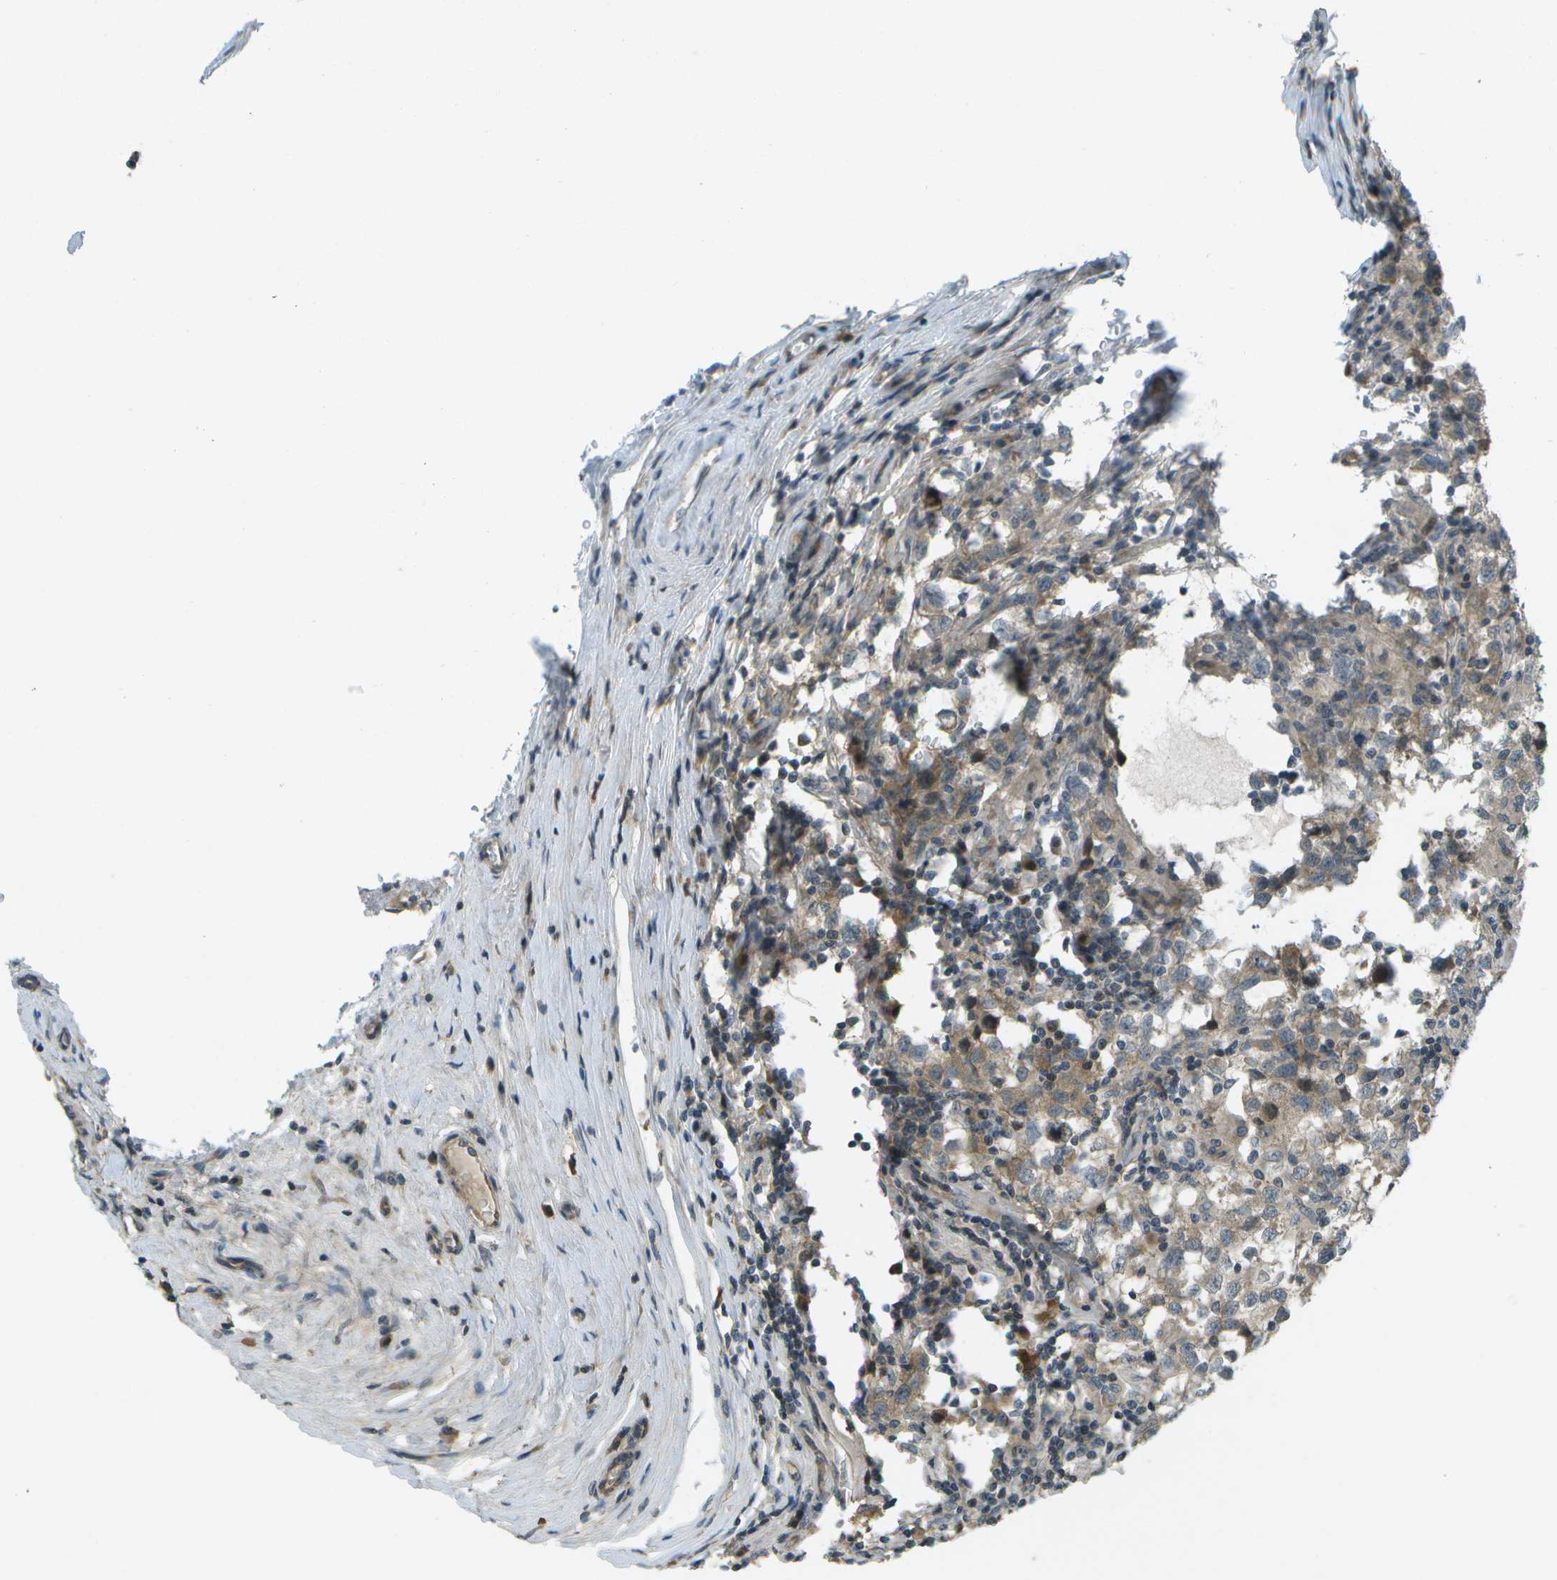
{"staining": {"intensity": "weak", "quantity": ">75%", "location": "cytoplasmic/membranous"}, "tissue": "testis cancer", "cell_type": "Tumor cells", "image_type": "cancer", "snomed": [{"axis": "morphology", "description": "Carcinoma, Embryonal, NOS"}, {"axis": "topography", "description": "Testis"}], "caption": "This is a micrograph of immunohistochemistry (IHC) staining of testis cancer, which shows weak staining in the cytoplasmic/membranous of tumor cells.", "gene": "WNK2", "patient": {"sex": "male", "age": 21}}